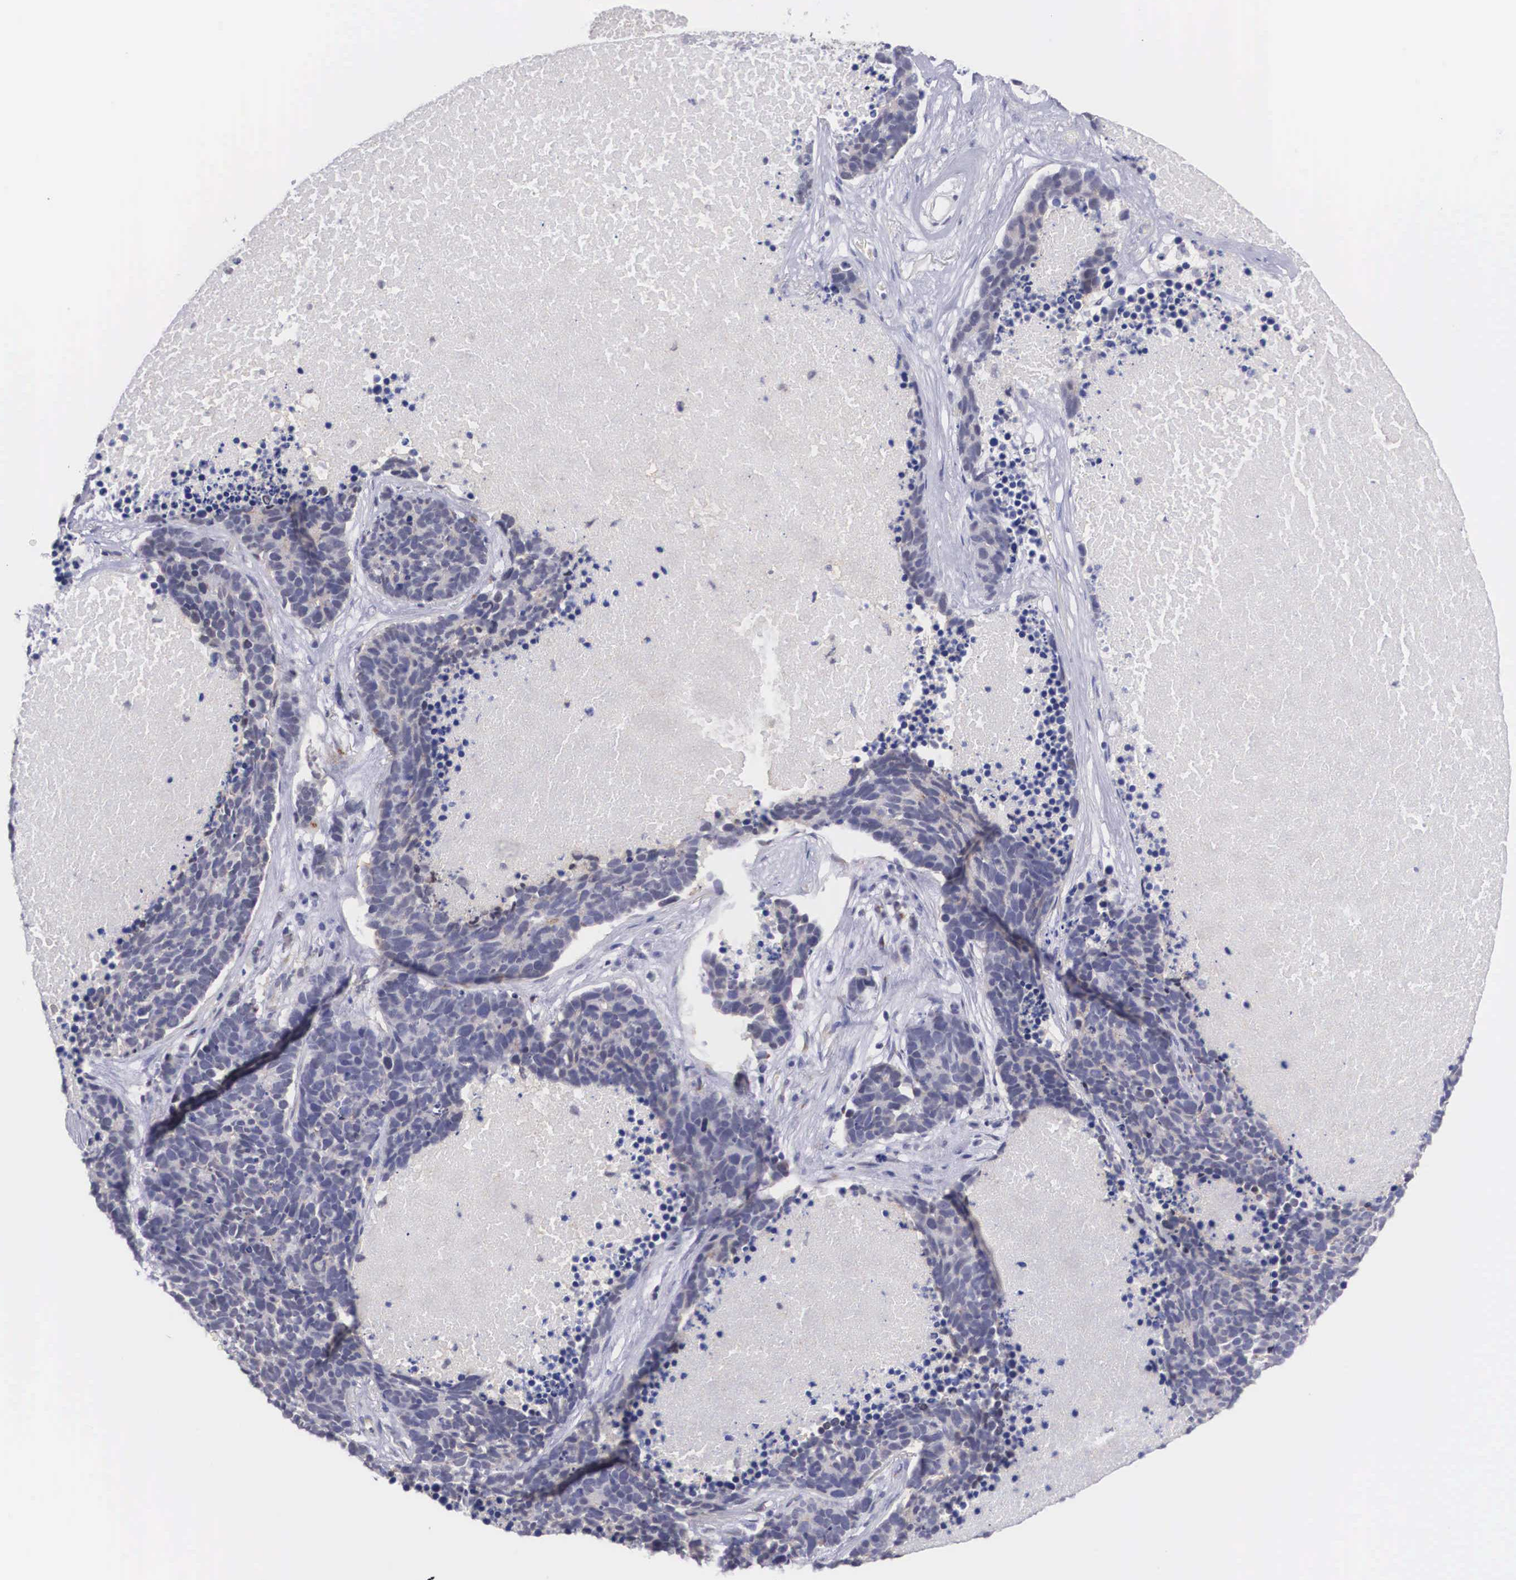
{"staining": {"intensity": "negative", "quantity": "none", "location": "none"}, "tissue": "lung cancer", "cell_type": "Tumor cells", "image_type": "cancer", "snomed": [{"axis": "morphology", "description": "Neoplasm, malignant, NOS"}, {"axis": "topography", "description": "Lung"}], "caption": "Immunohistochemistry (IHC) histopathology image of neoplastic tissue: lung neoplasm (malignant) stained with DAB (3,3'-diaminobenzidine) demonstrates no significant protein staining in tumor cells.", "gene": "NR4A2", "patient": {"sex": "female", "age": 75}}